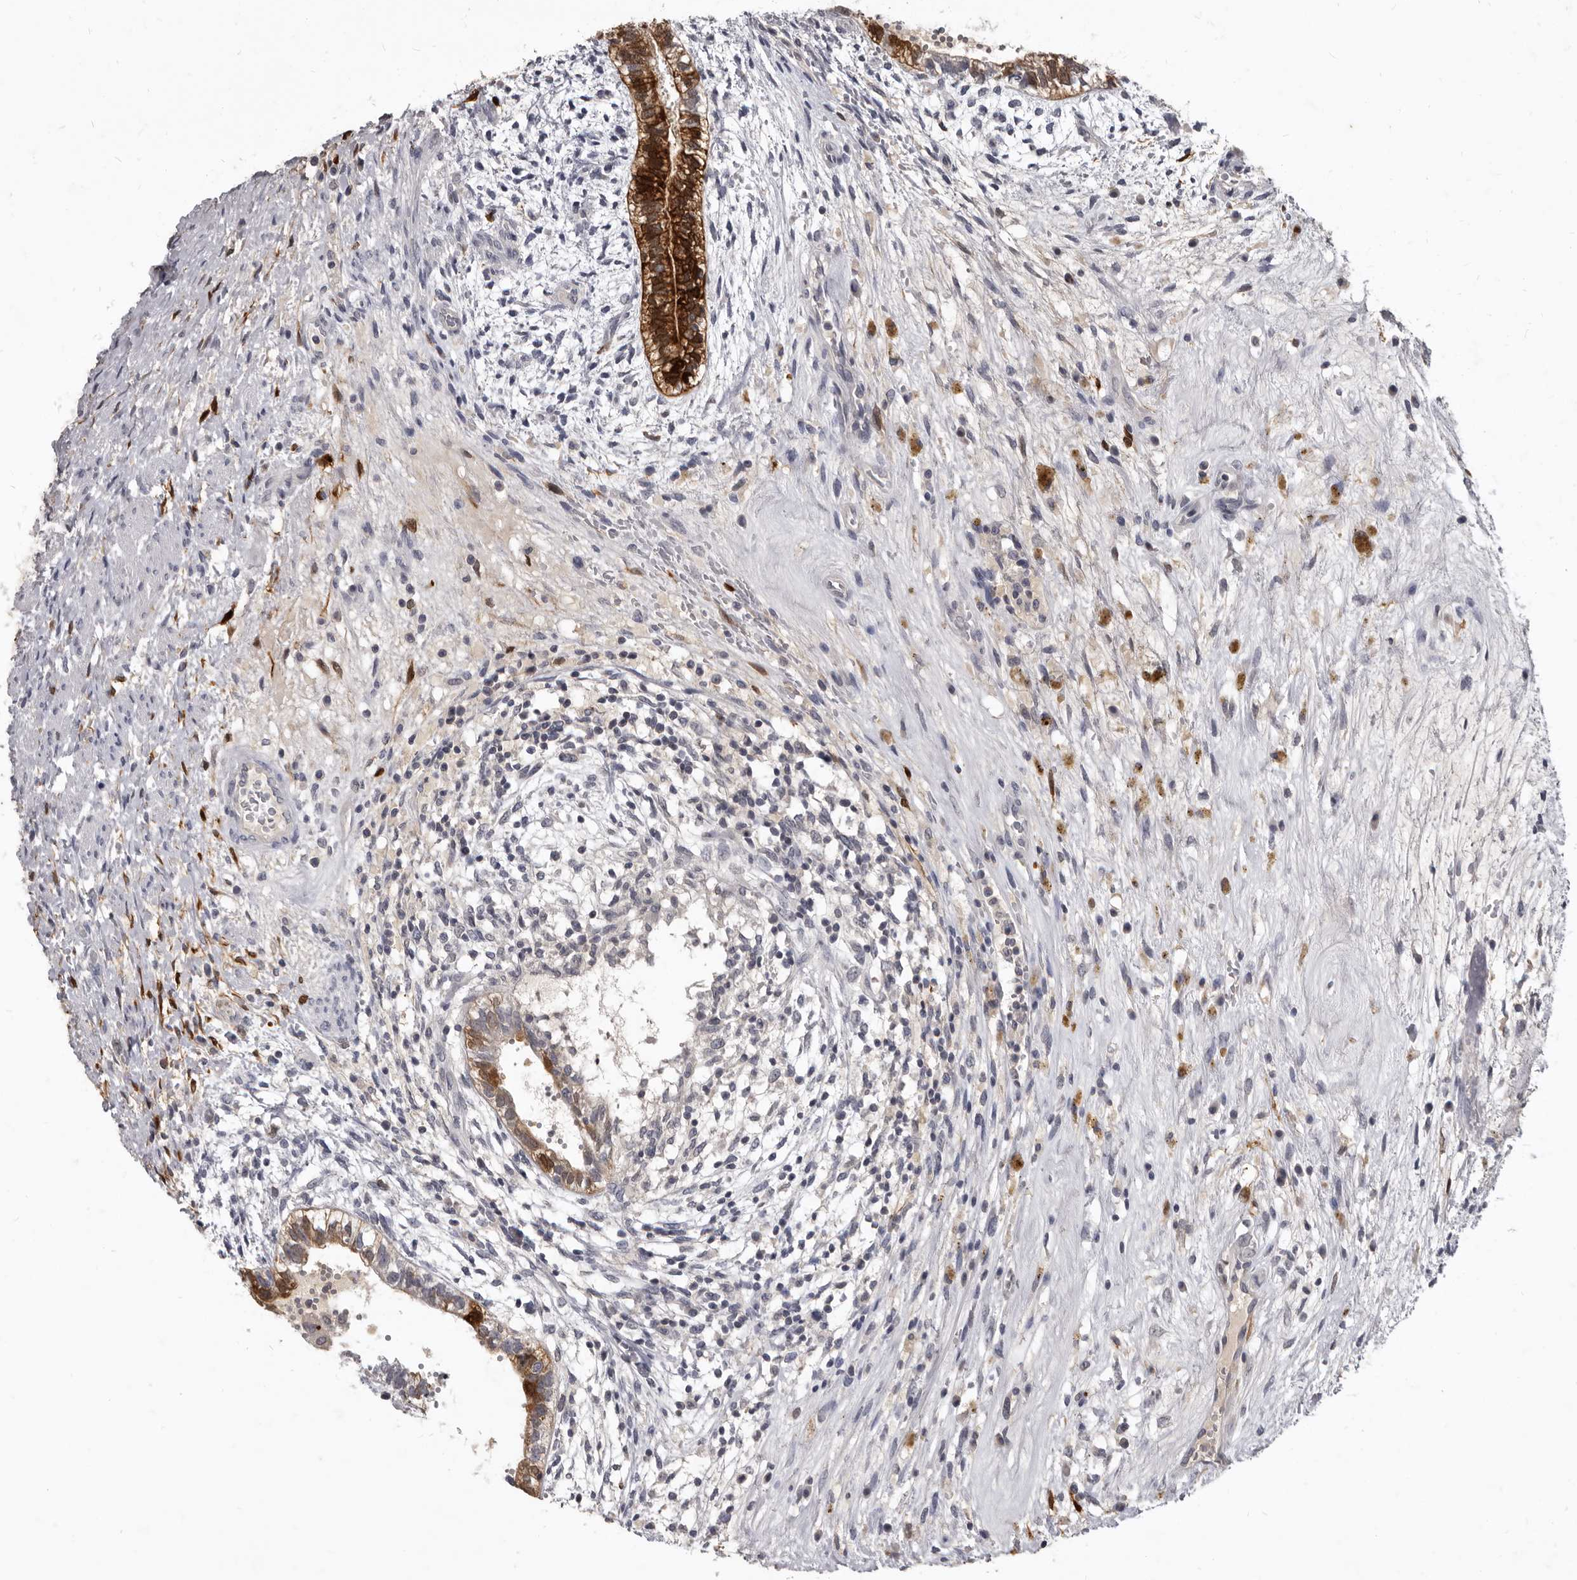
{"staining": {"intensity": "strong", "quantity": "25%-75%", "location": "cytoplasmic/membranous"}, "tissue": "testis cancer", "cell_type": "Tumor cells", "image_type": "cancer", "snomed": [{"axis": "morphology", "description": "Carcinoma, Embryonal, NOS"}, {"axis": "topography", "description": "Testis"}], "caption": "Tumor cells exhibit strong cytoplasmic/membranous positivity in about 25%-75% of cells in testis cancer (embryonal carcinoma). (DAB (3,3'-diaminobenzidine) IHC, brown staining for protein, blue staining for nuclei).", "gene": "SULT1E1", "patient": {"sex": "male", "age": 26}}